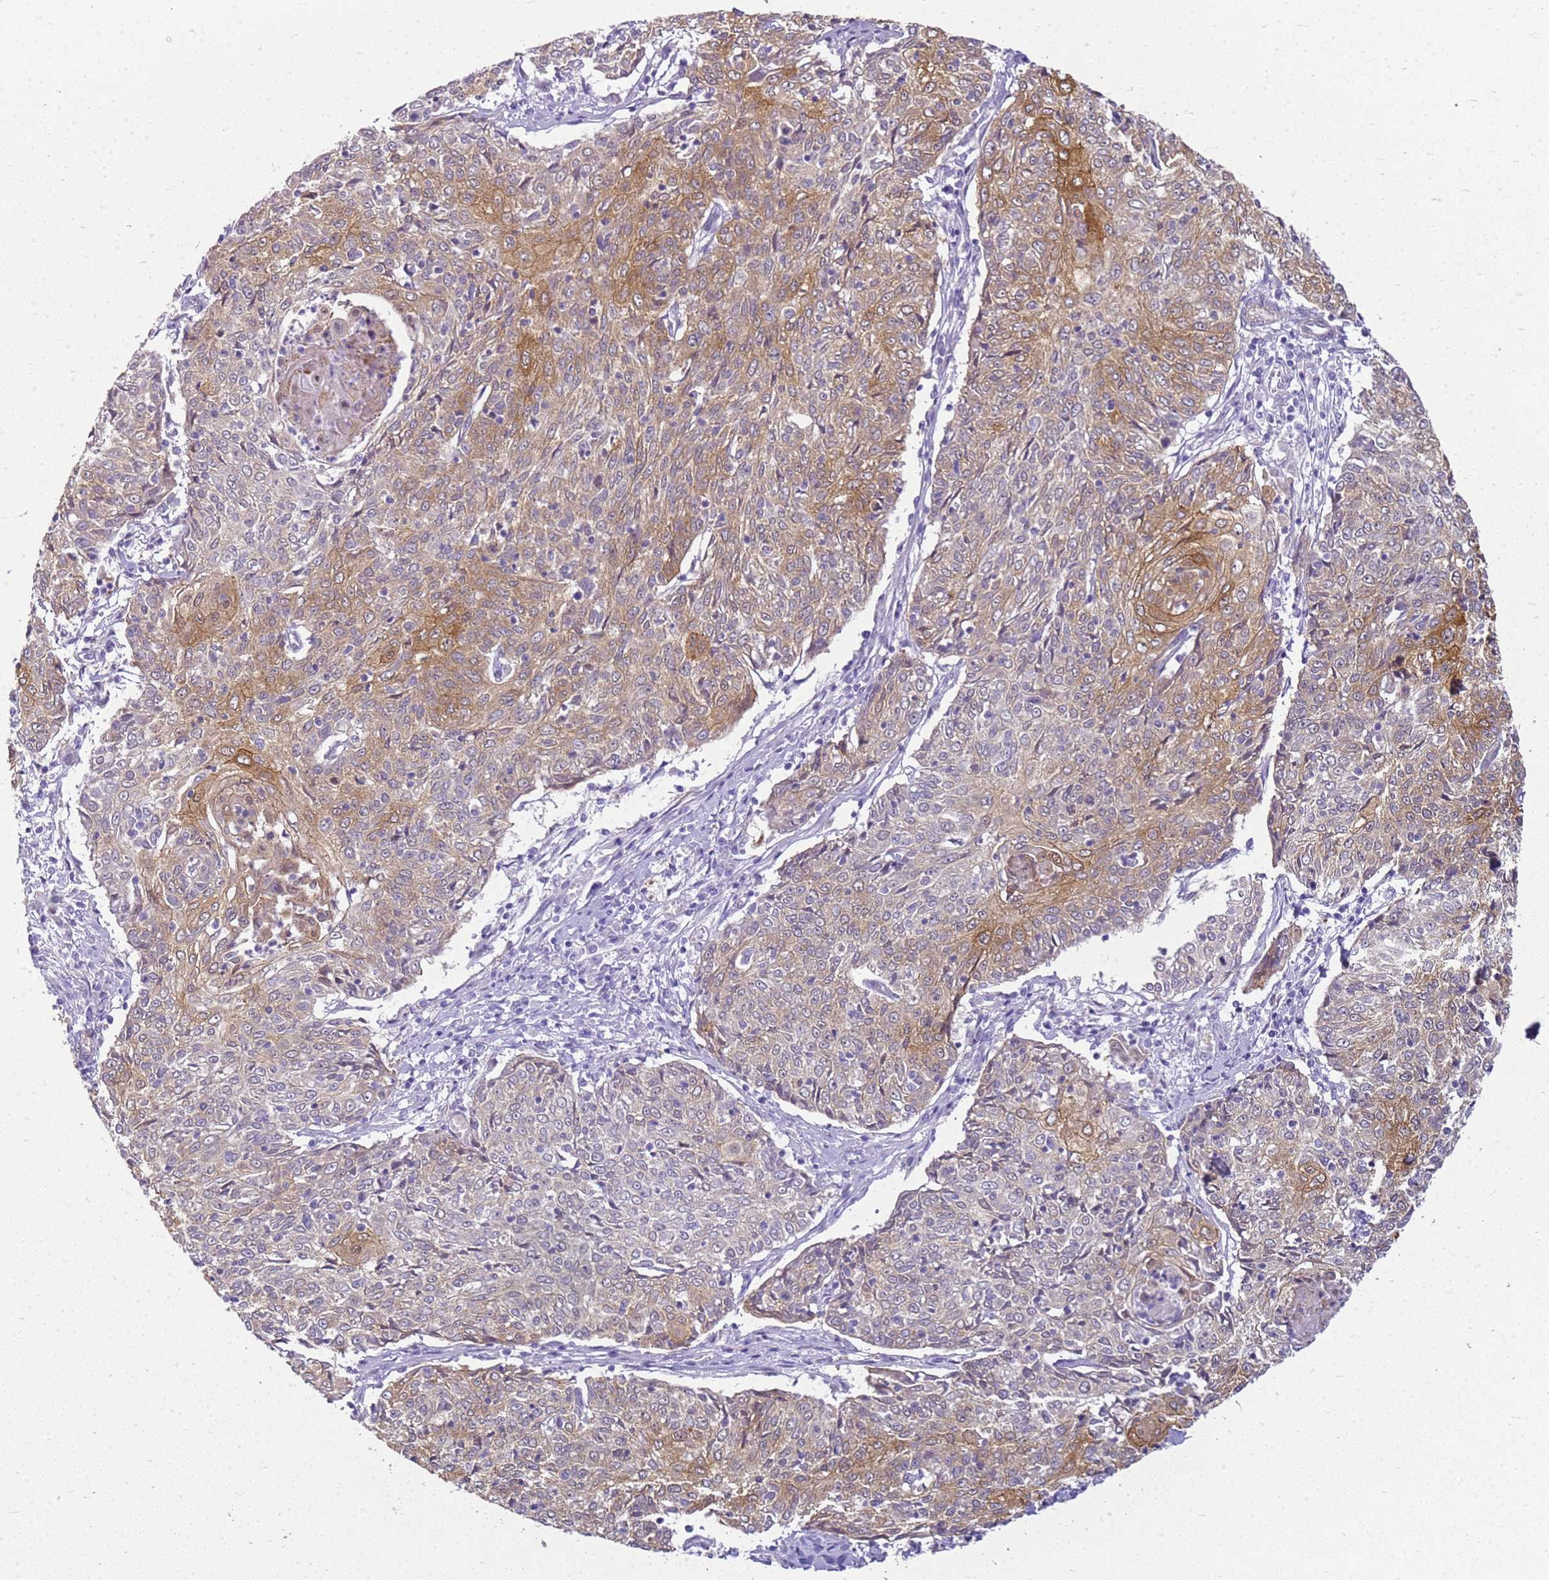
{"staining": {"intensity": "moderate", "quantity": ">75%", "location": "cytoplasmic/membranous"}, "tissue": "cervical cancer", "cell_type": "Tumor cells", "image_type": "cancer", "snomed": [{"axis": "morphology", "description": "Squamous cell carcinoma, NOS"}, {"axis": "topography", "description": "Cervix"}], "caption": "Brown immunohistochemical staining in human cervical cancer (squamous cell carcinoma) demonstrates moderate cytoplasmic/membranous positivity in approximately >75% of tumor cells.", "gene": "HSPB1", "patient": {"sex": "female", "age": 48}}